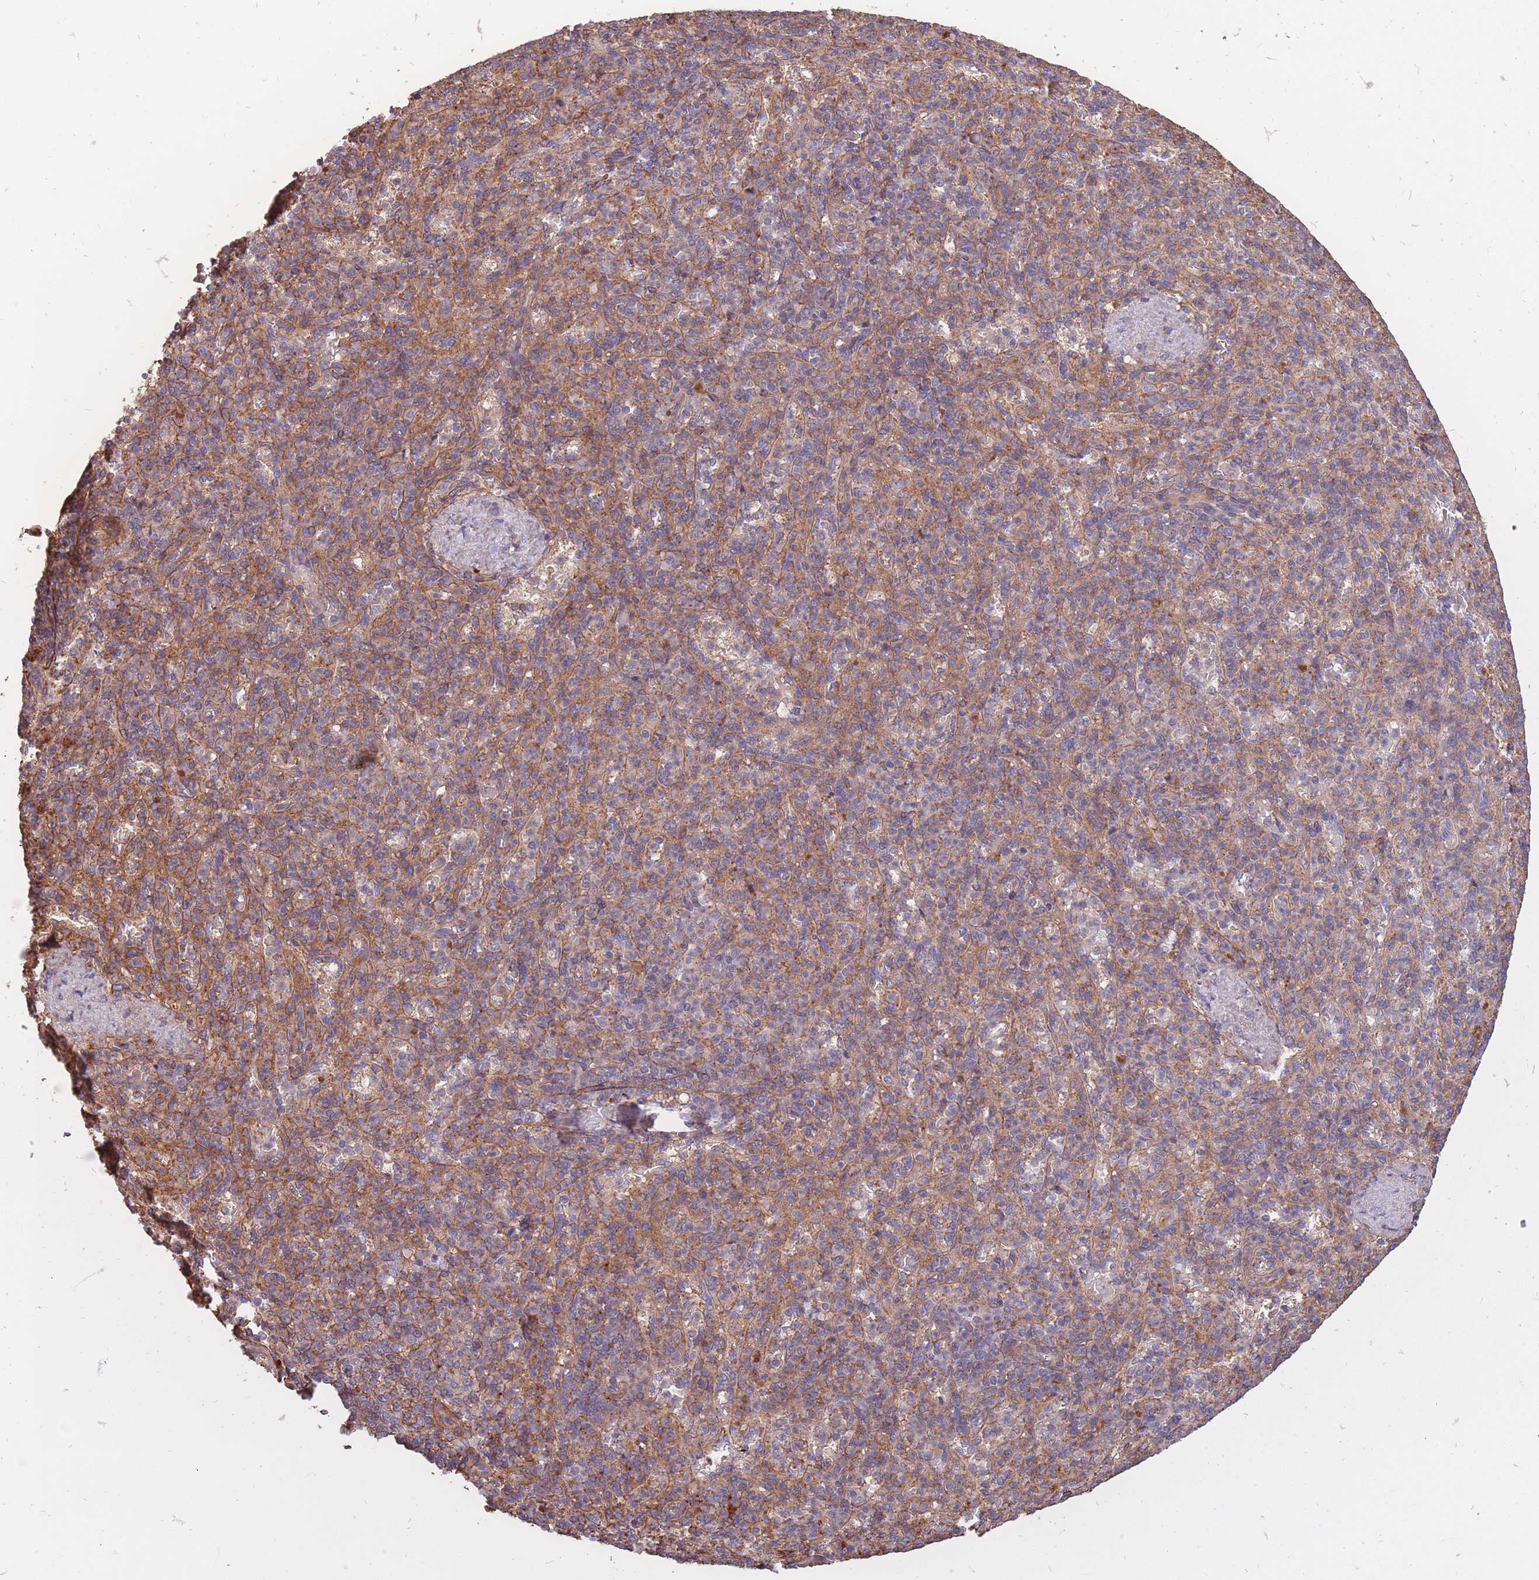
{"staining": {"intensity": "moderate", "quantity": ">75%", "location": "cytoplasmic/membranous"}, "tissue": "spleen", "cell_type": "Cells in red pulp", "image_type": "normal", "snomed": [{"axis": "morphology", "description": "Normal tissue, NOS"}, {"axis": "topography", "description": "Spleen"}], "caption": "Immunohistochemical staining of normal human spleen shows medium levels of moderate cytoplasmic/membranous positivity in approximately >75% of cells in red pulp.", "gene": "ARMH3", "patient": {"sex": "female", "age": 74}}